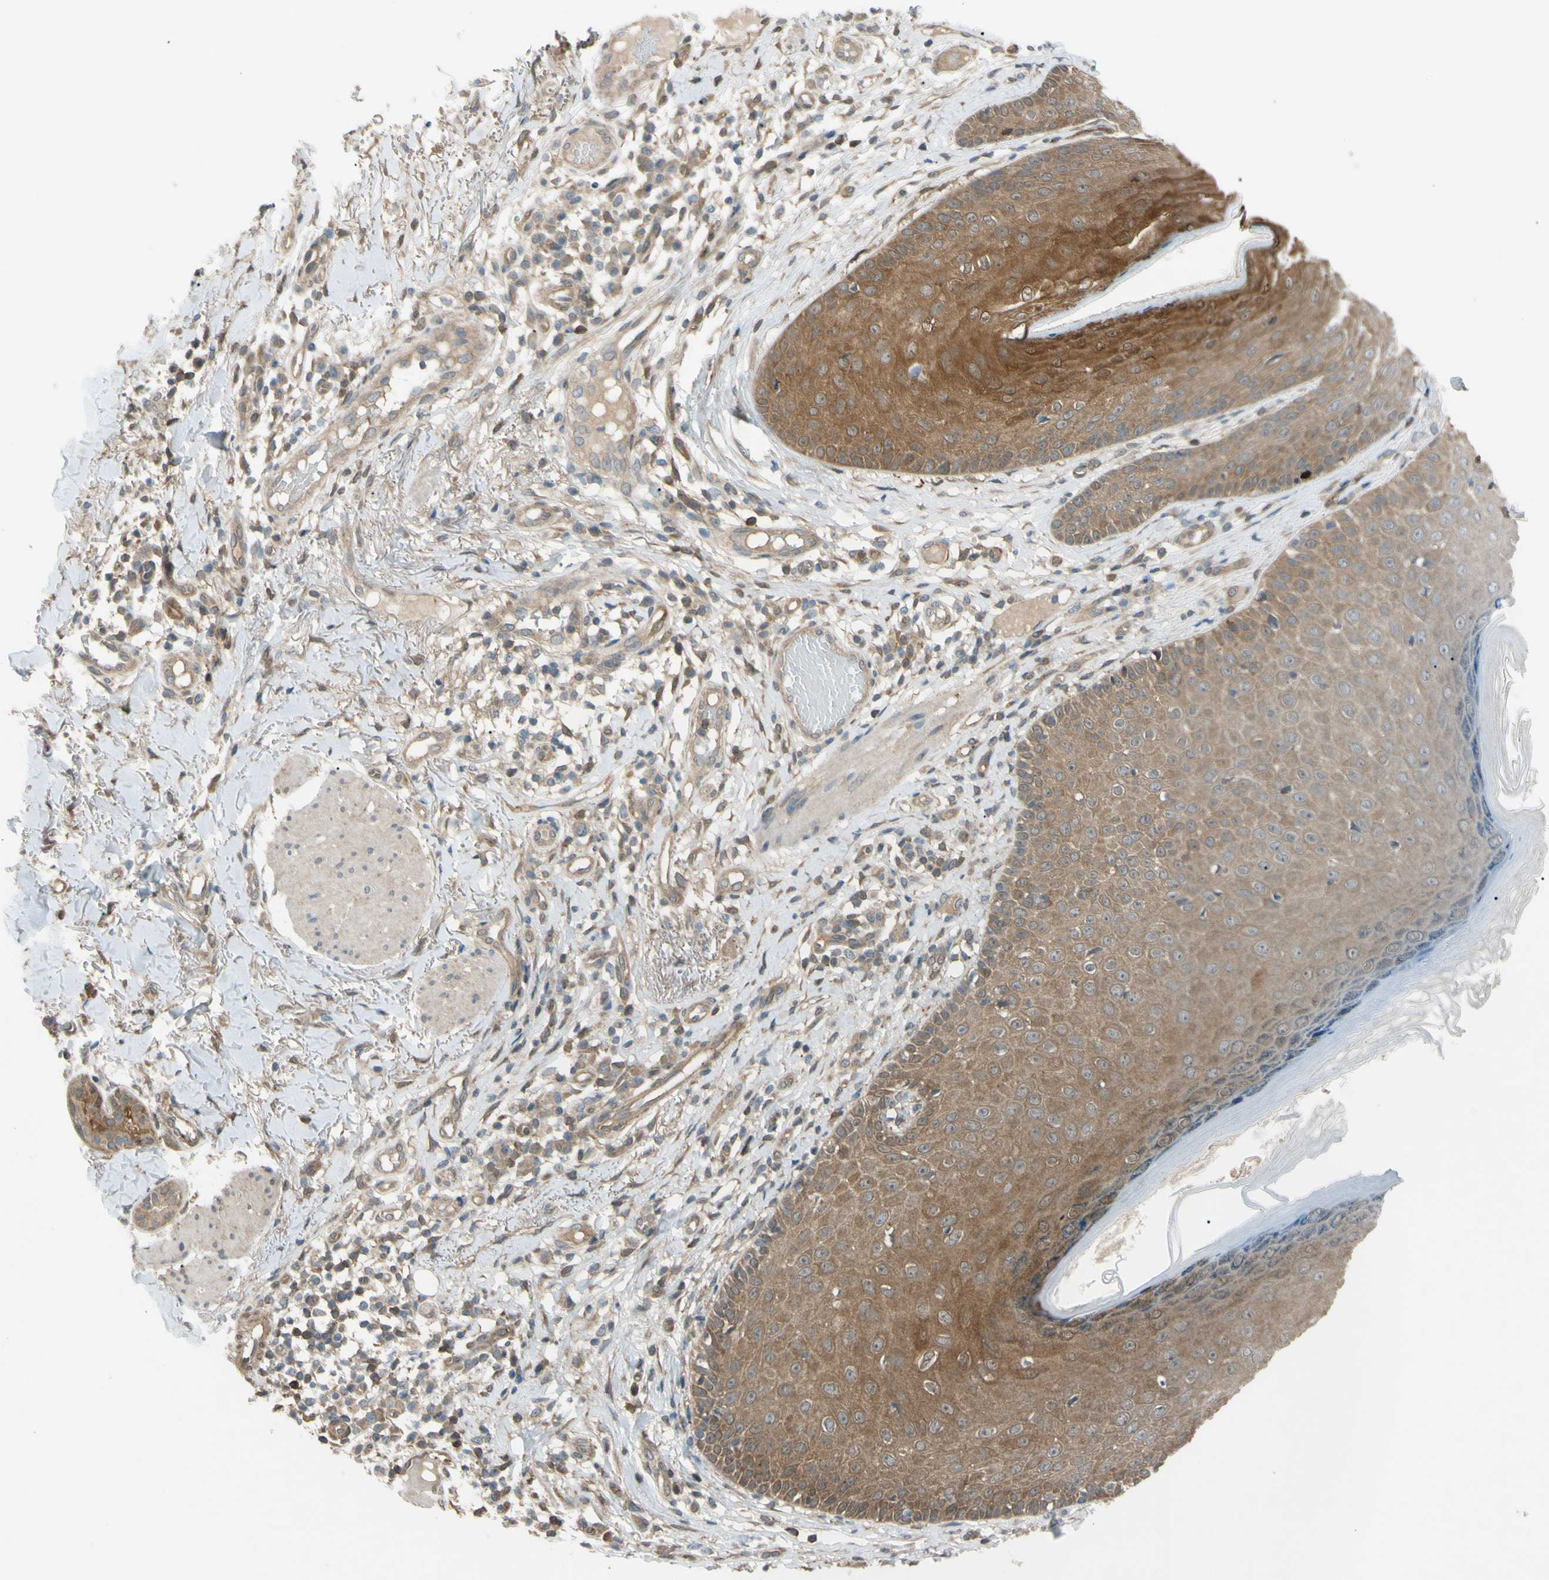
{"staining": {"intensity": "moderate", "quantity": ">75%", "location": "cytoplasmic/membranous"}, "tissue": "skin cancer", "cell_type": "Tumor cells", "image_type": "cancer", "snomed": [{"axis": "morphology", "description": "Normal tissue, NOS"}, {"axis": "morphology", "description": "Basal cell carcinoma"}, {"axis": "topography", "description": "Skin"}], "caption": "Skin cancer tissue demonstrates moderate cytoplasmic/membranous staining in approximately >75% of tumor cells", "gene": "YWHAQ", "patient": {"sex": "male", "age": 52}}